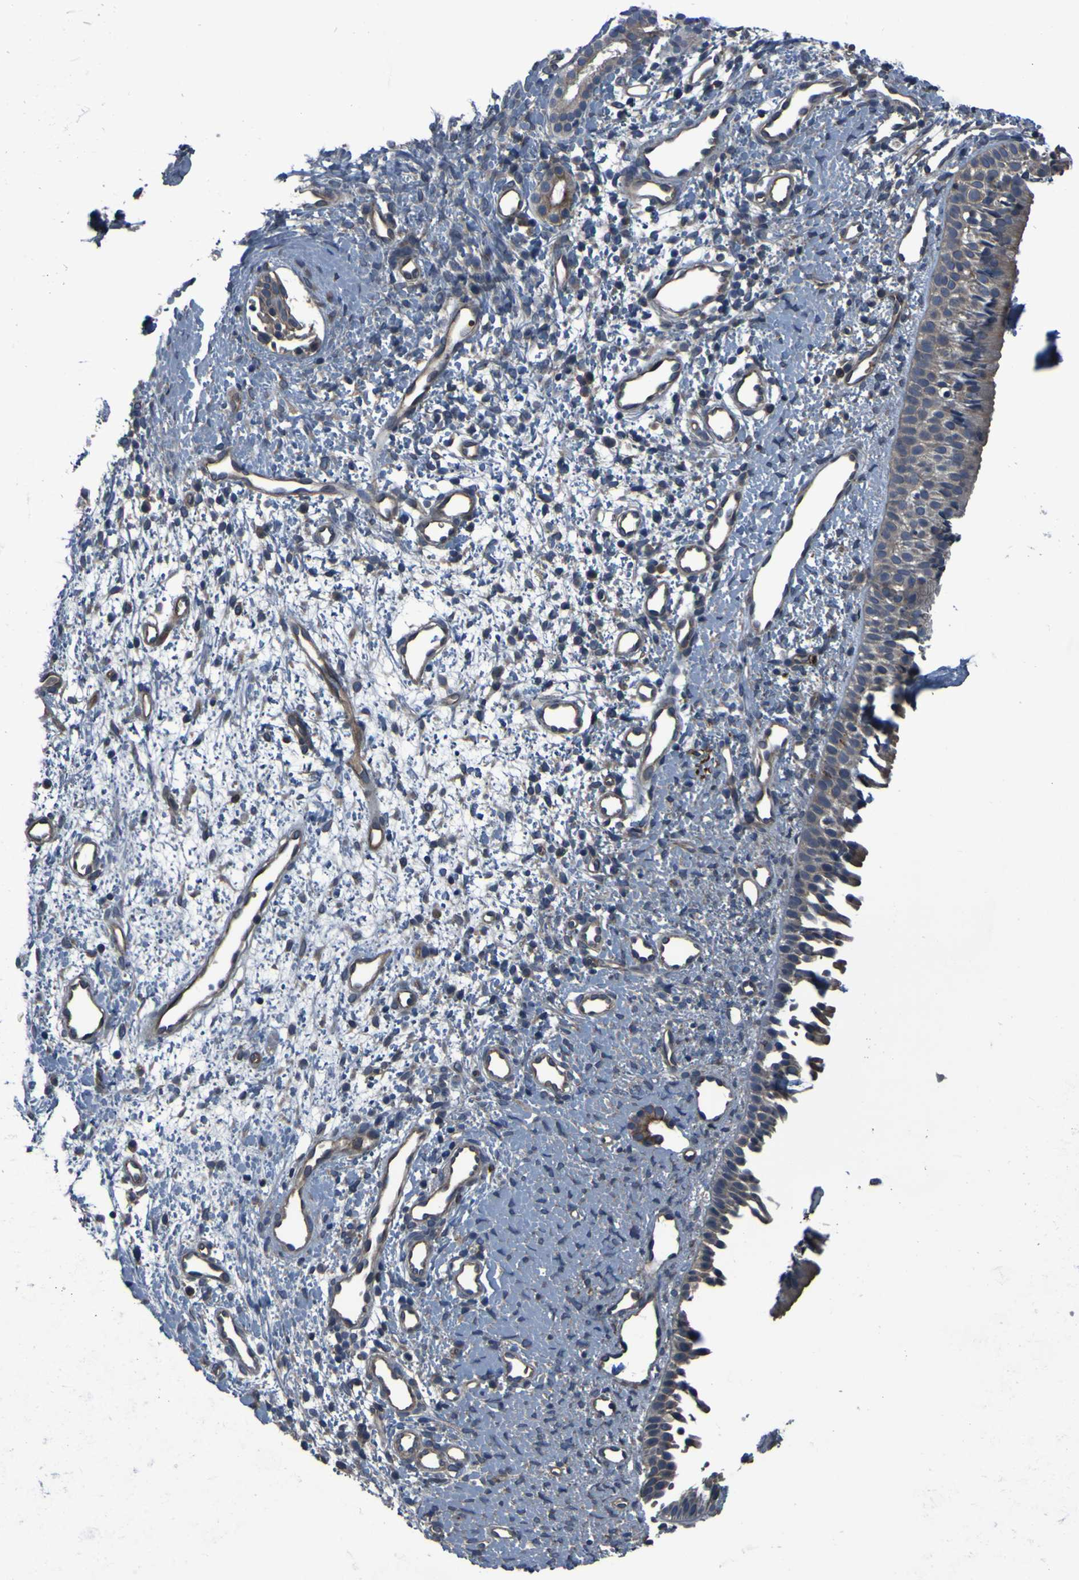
{"staining": {"intensity": "weak", "quantity": ">75%", "location": "cytoplasmic/membranous"}, "tissue": "nasopharynx", "cell_type": "Respiratory epithelial cells", "image_type": "normal", "snomed": [{"axis": "morphology", "description": "Normal tissue, NOS"}, {"axis": "topography", "description": "Nasopharynx"}], "caption": "Respiratory epithelial cells exhibit weak cytoplasmic/membranous staining in approximately >75% of cells in normal nasopharynx.", "gene": "GRAMD1A", "patient": {"sex": "male", "age": 22}}